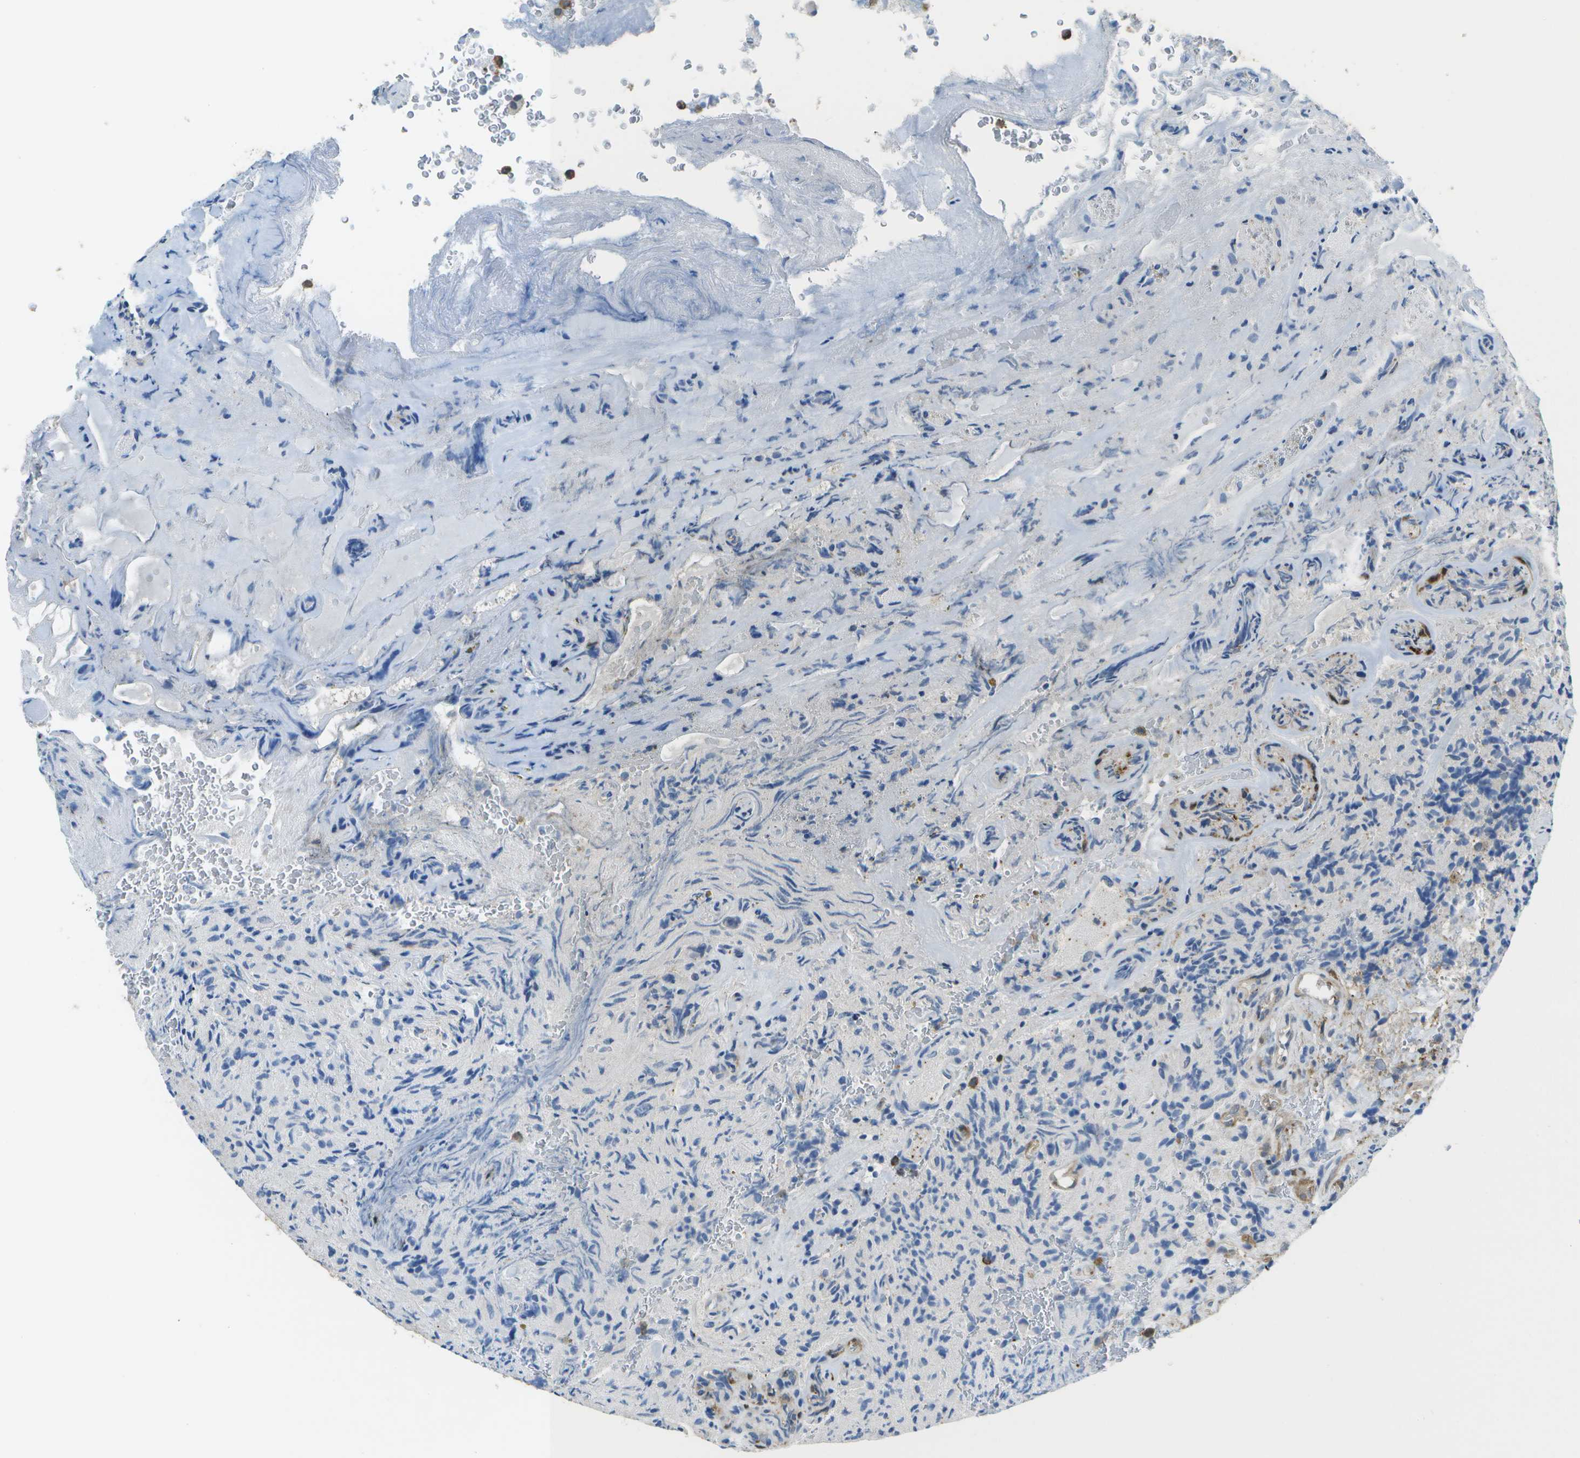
{"staining": {"intensity": "negative", "quantity": "none", "location": "none"}, "tissue": "glioma", "cell_type": "Tumor cells", "image_type": "cancer", "snomed": [{"axis": "morphology", "description": "Glioma, malignant, High grade"}, {"axis": "topography", "description": "Brain"}], "caption": "Histopathology image shows no significant protein positivity in tumor cells of malignant glioma (high-grade).", "gene": "RCSD1", "patient": {"sex": "male", "age": 71}}